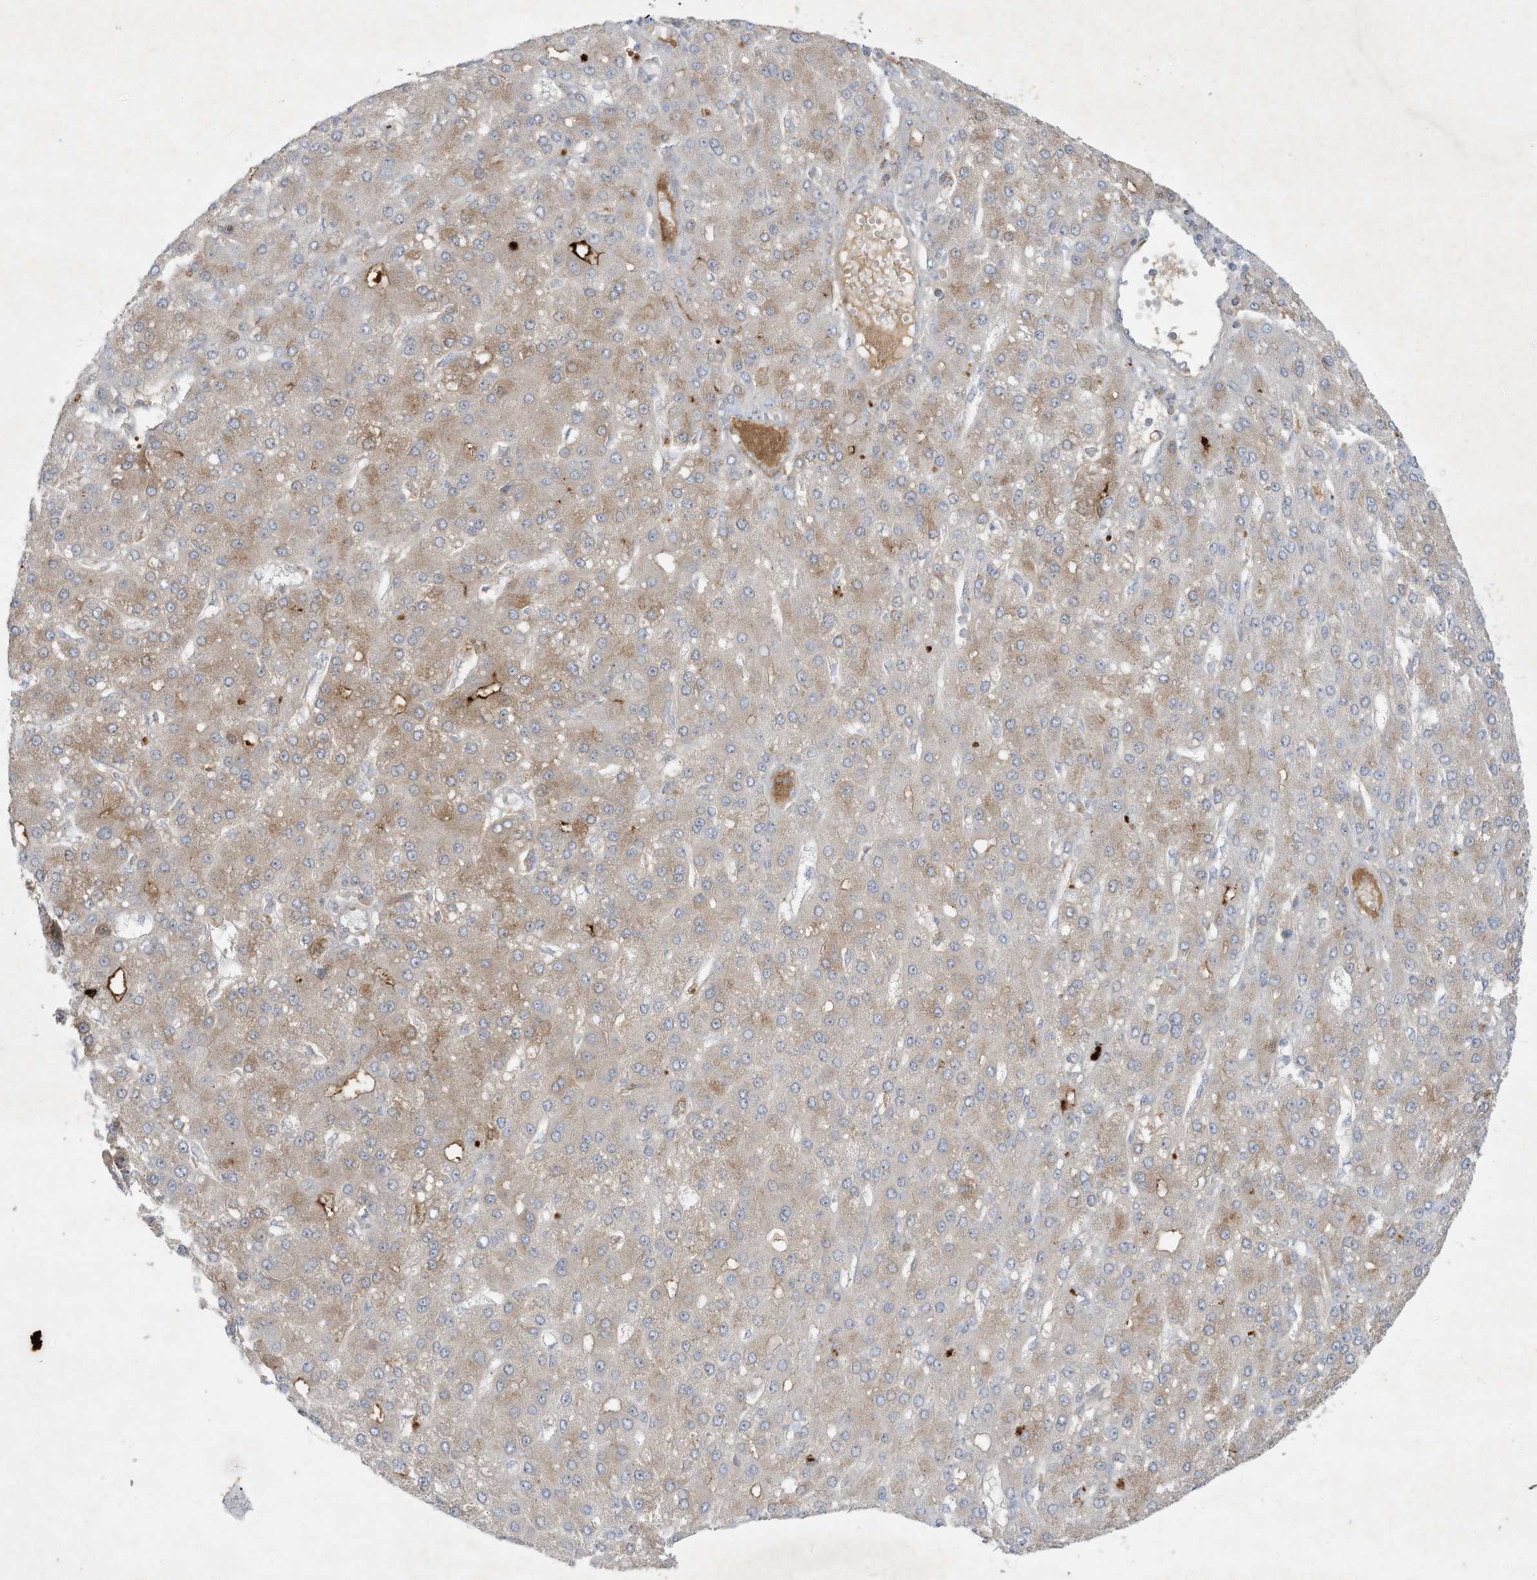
{"staining": {"intensity": "negative", "quantity": "none", "location": "none"}, "tissue": "liver cancer", "cell_type": "Tumor cells", "image_type": "cancer", "snomed": [{"axis": "morphology", "description": "Carcinoma, Hepatocellular, NOS"}, {"axis": "topography", "description": "Liver"}], "caption": "Micrograph shows no significant protein positivity in tumor cells of hepatocellular carcinoma (liver).", "gene": "FETUB", "patient": {"sex": "male", "age": 67}}